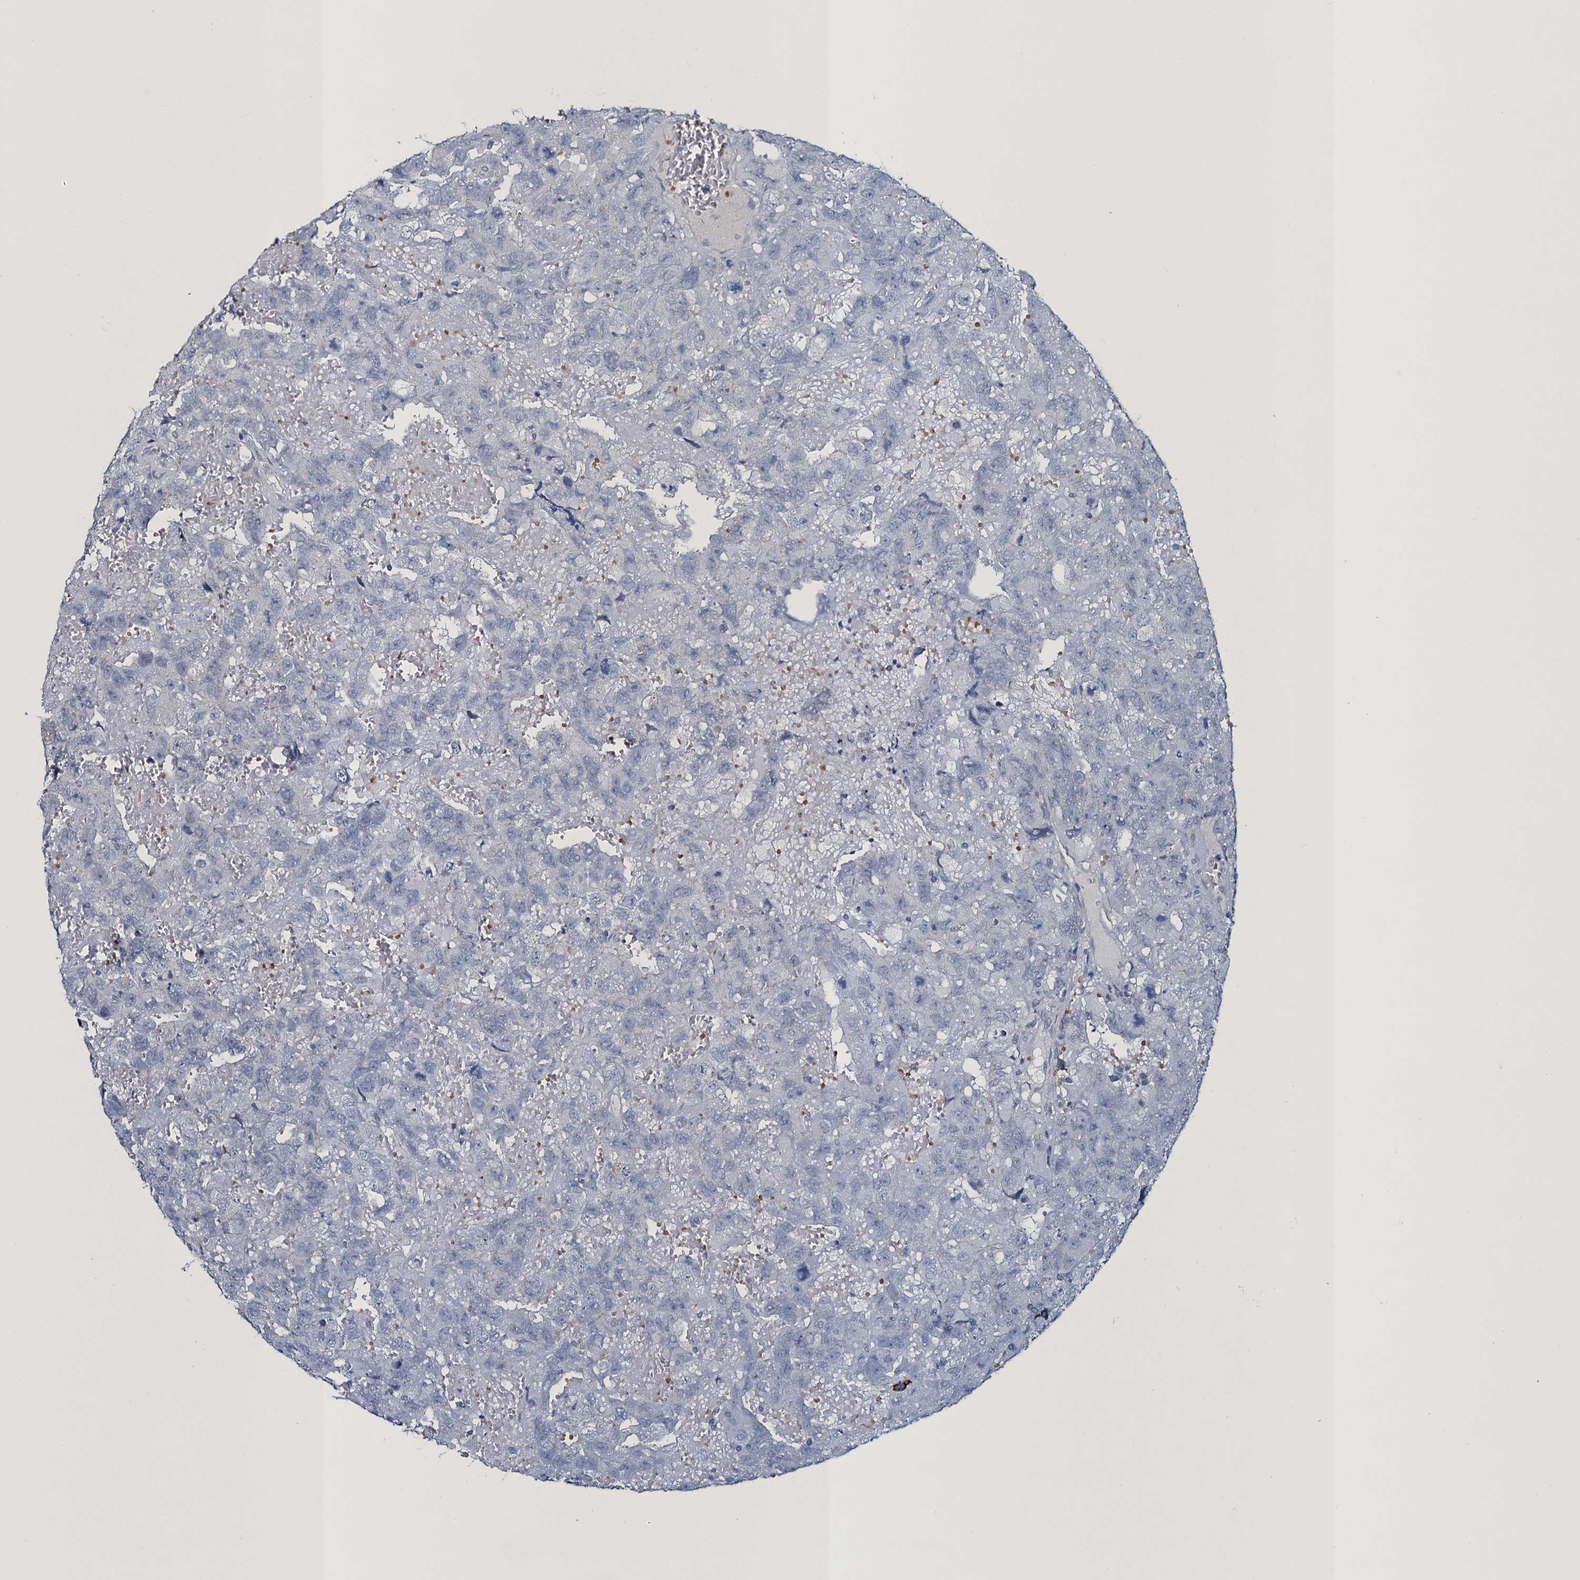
{"staining": {"intensity": "negative", "quantity": "none", "location": "none"}, "tissue": "testis cancer", "cell_type": "Tumor cells", "image_type": "cancer", "snomed": [{"axis": "morphology", "description": "Carcinoma, Embryonal, NOS"}, {"axis": "topography", "description": "Testis"}], "caption": "Embryonal carcinoma (testis) stained for a protein using immunohistochemistry shows no positivity tumor cells.", "gene": "ATOSA", "patient": {"sex": "male", "age": 45}}